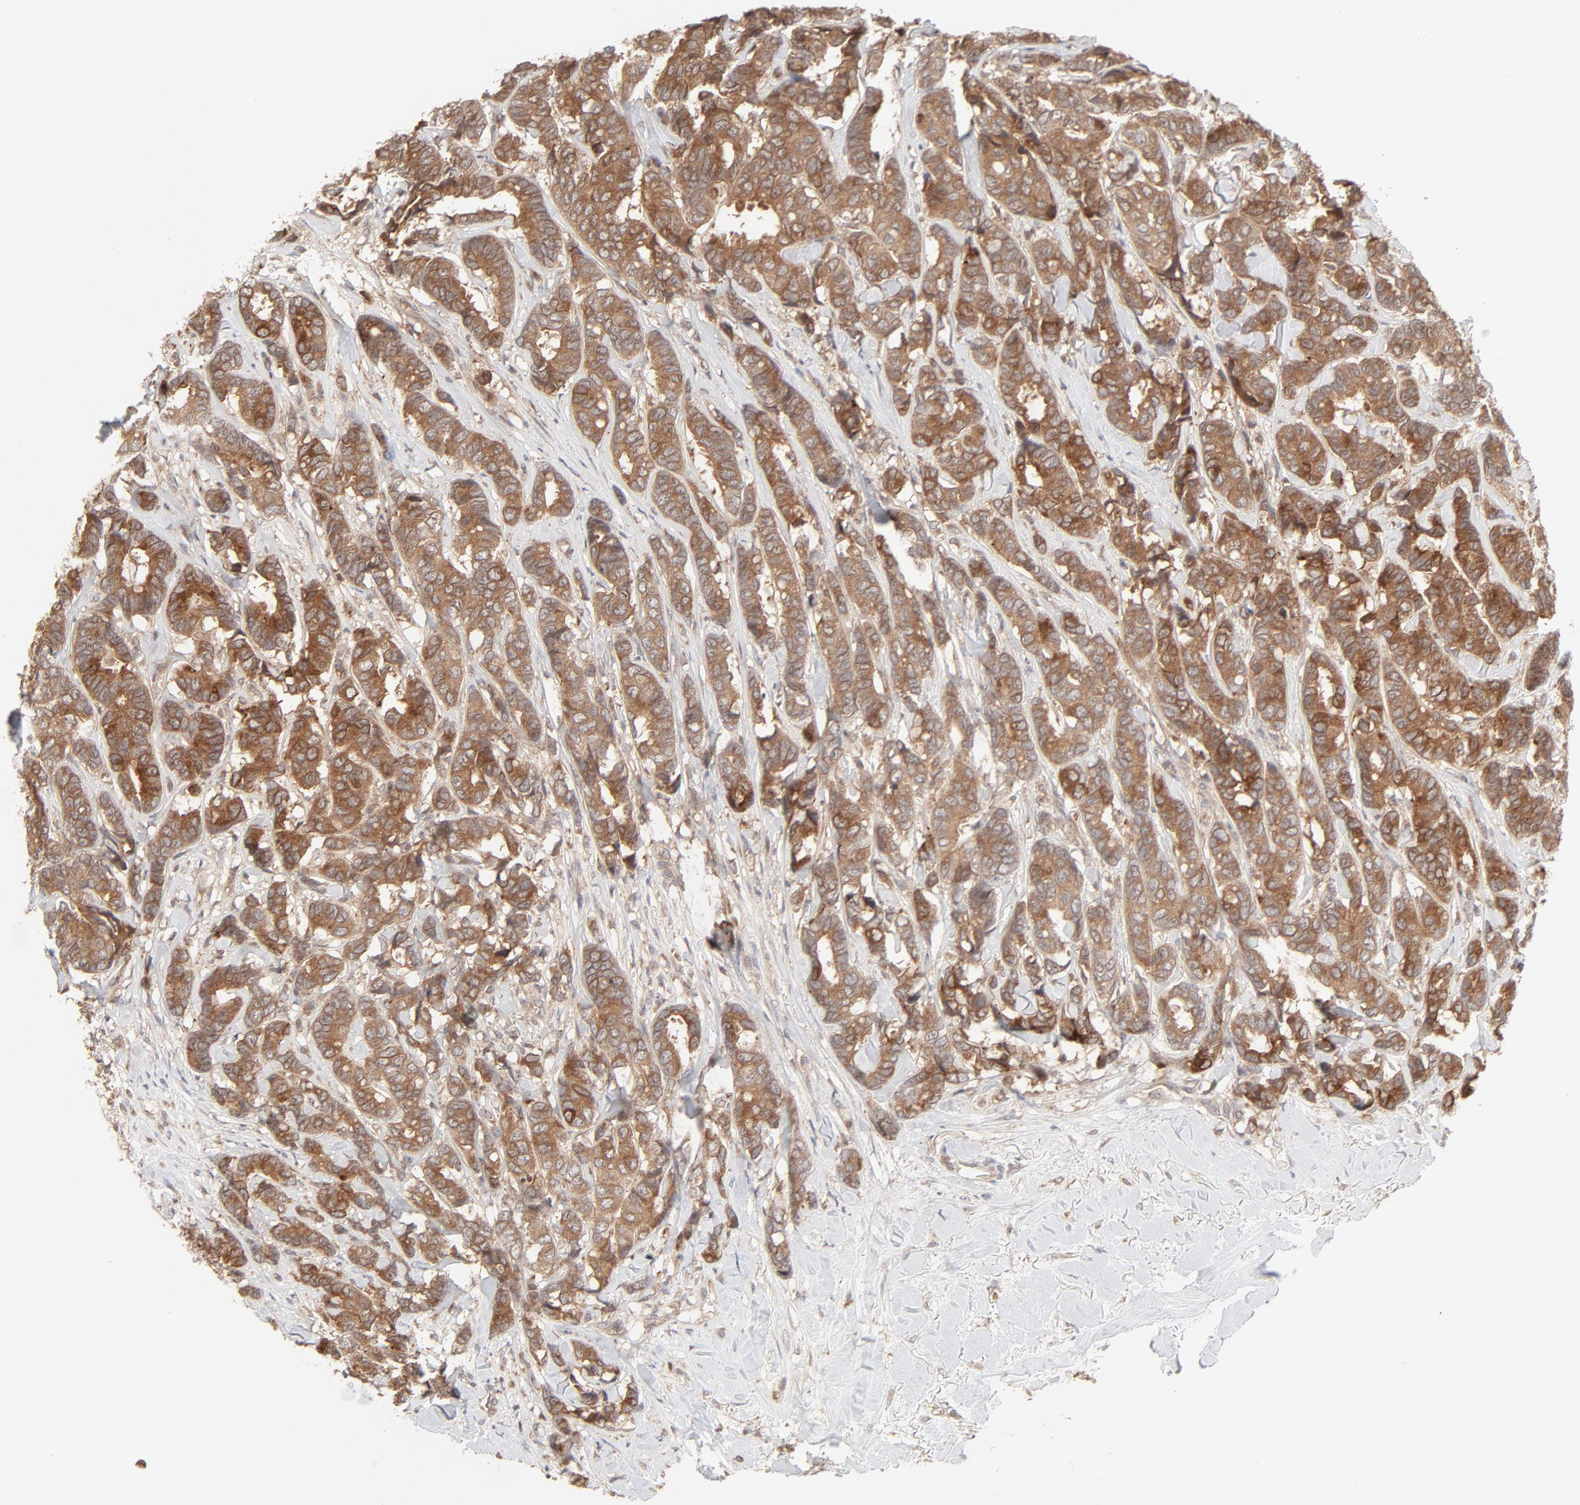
{"staining": {"intensity": "moderate", "quantity": ">75%", "location": "cytoplasmic/membranous"}, "tissue": "breast cancer", "cell_type": "Tumor cells", "image_type": "cancer", "snomed": [{"axis": "morphology", "description": "Duct carcinoma"}, {"axis": "topography", "description": "Breast"}], "caption": "DAB immunohistochemical staining of human infiltrating ductal carcinoma (breast) exhibits moderate cytoplasmic/membranous protein expression in about >75% of tumor cells.", "gene": "RAB5C", "patient": {"sex": "female", "age": 87}}